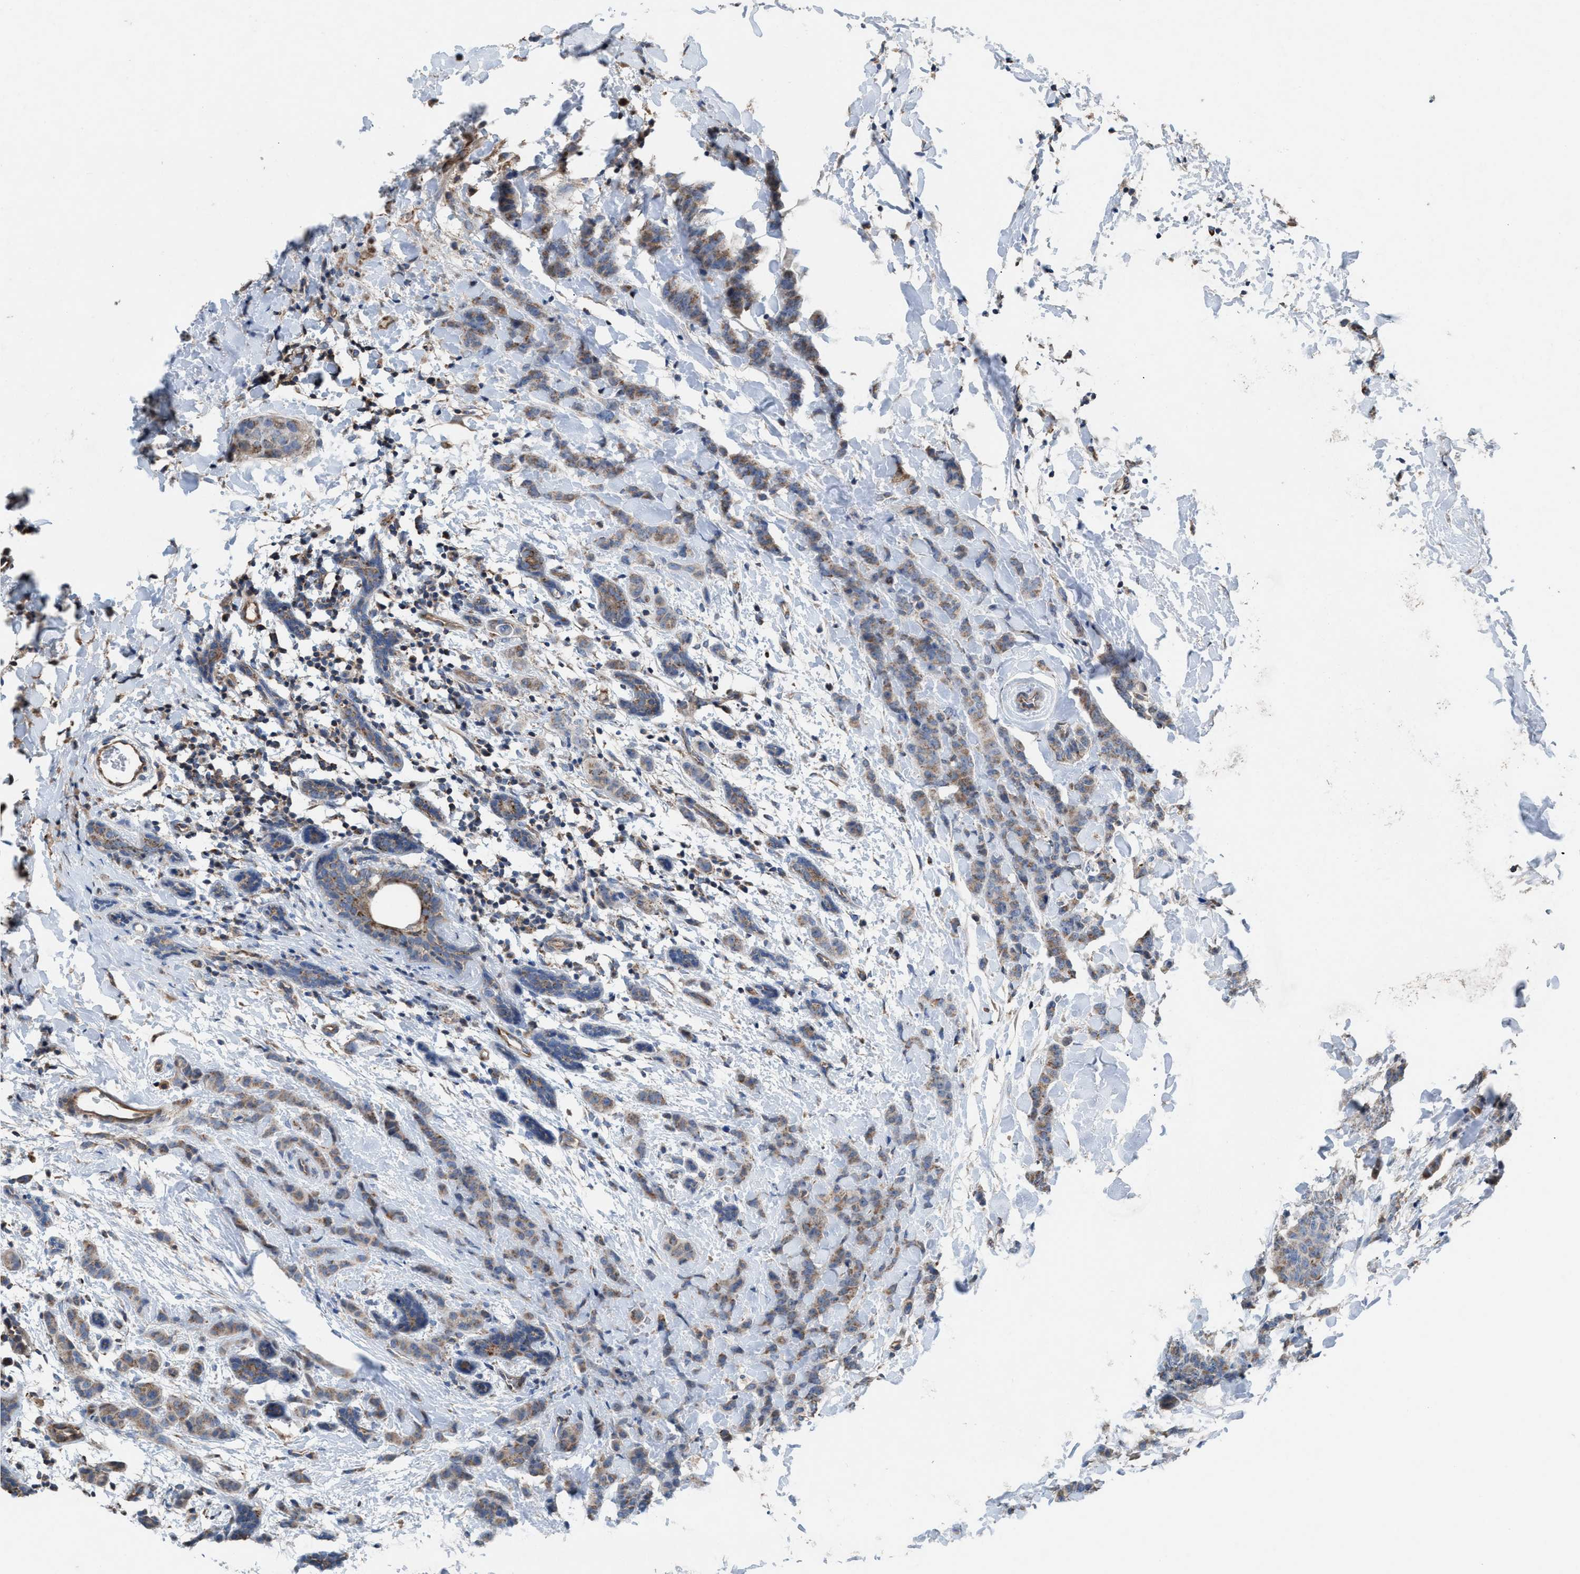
{"staining": {"intensity": "weak", "quantity": ">75%", "location": "cytoplasmic/membranous"}, "tissue": "breast cancer", "cell_type": "Tumor cells", "image_type": "cancer", "snomed": [{"axis": "morphology", "description": "Normal tissue, NOS"}, {"axis": "morphology", "description": "Duct carcinoma"}, {"axis": "topography", "description": "Breast"}], "caption": "This image reveals breast cancer (invasive ductal carcinoma) stained with immunohistochemistry to label a protein in brown. The cytoplasmic/membranous of tumor cells show weak positivity for the protein. Nuclei are counter-stained blue.", "gene": "MRM1", "patient": {"sex": "female", "age": 40}}